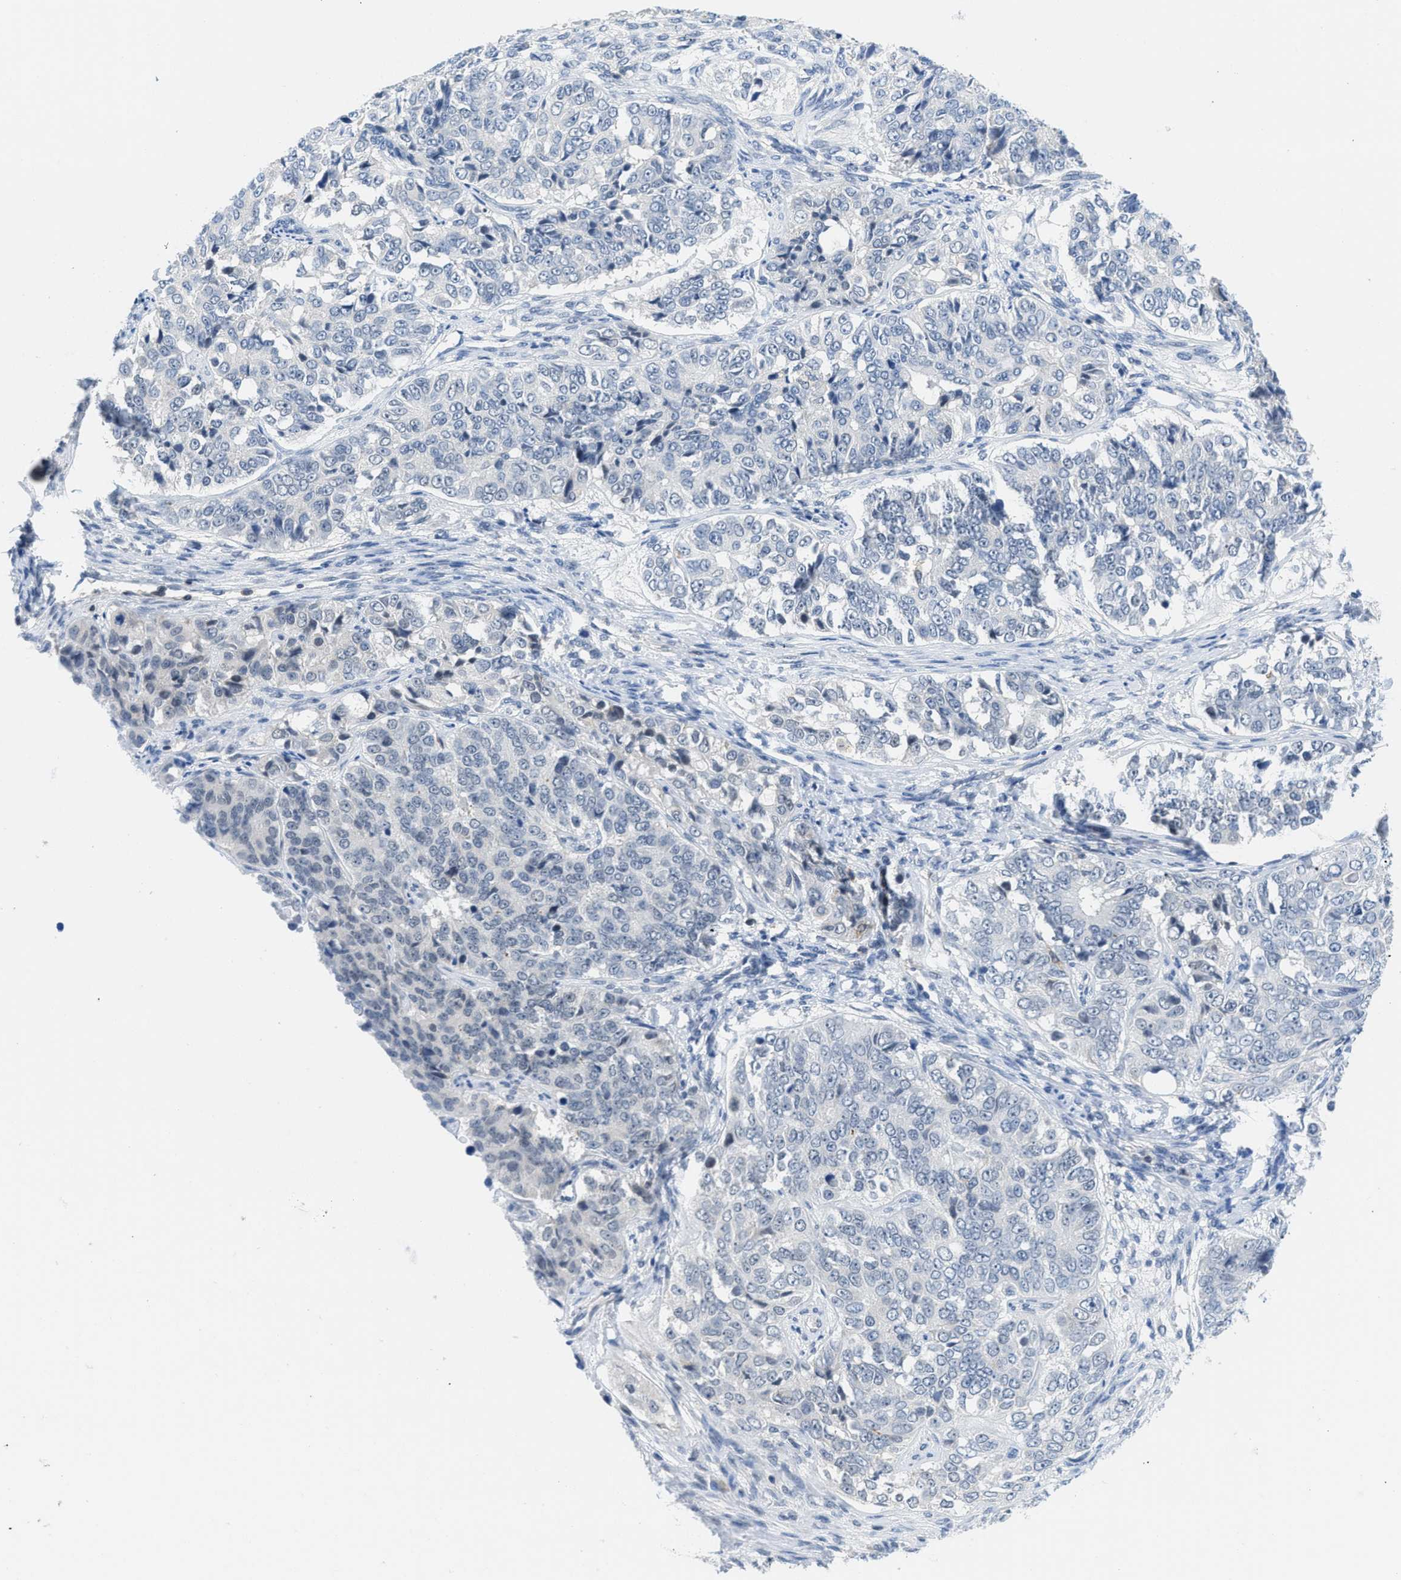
{"staining": {"intensity": "negative", "quantity": "none", "location": "none"}, "tissue": "ovarian cancer", "cell_type": "Tumor cells", "image_type": "cancer", "snomed": [{"axis": "morphology", "description": "Carcinoma, endometroid"}, {"axis": "topography", "description": "Ovary"}], "caption": "High magnification brightfield microscopy of ovarian cancer (endometroid carcinoma) stained with DAB (3,3'-diaminobenzidine) (brown) and counterstained with hematoxylin (blue): tumor cells show no significant staining.", "gene": "FAM151A", "patient": {"sex": "female", "age": 51}}